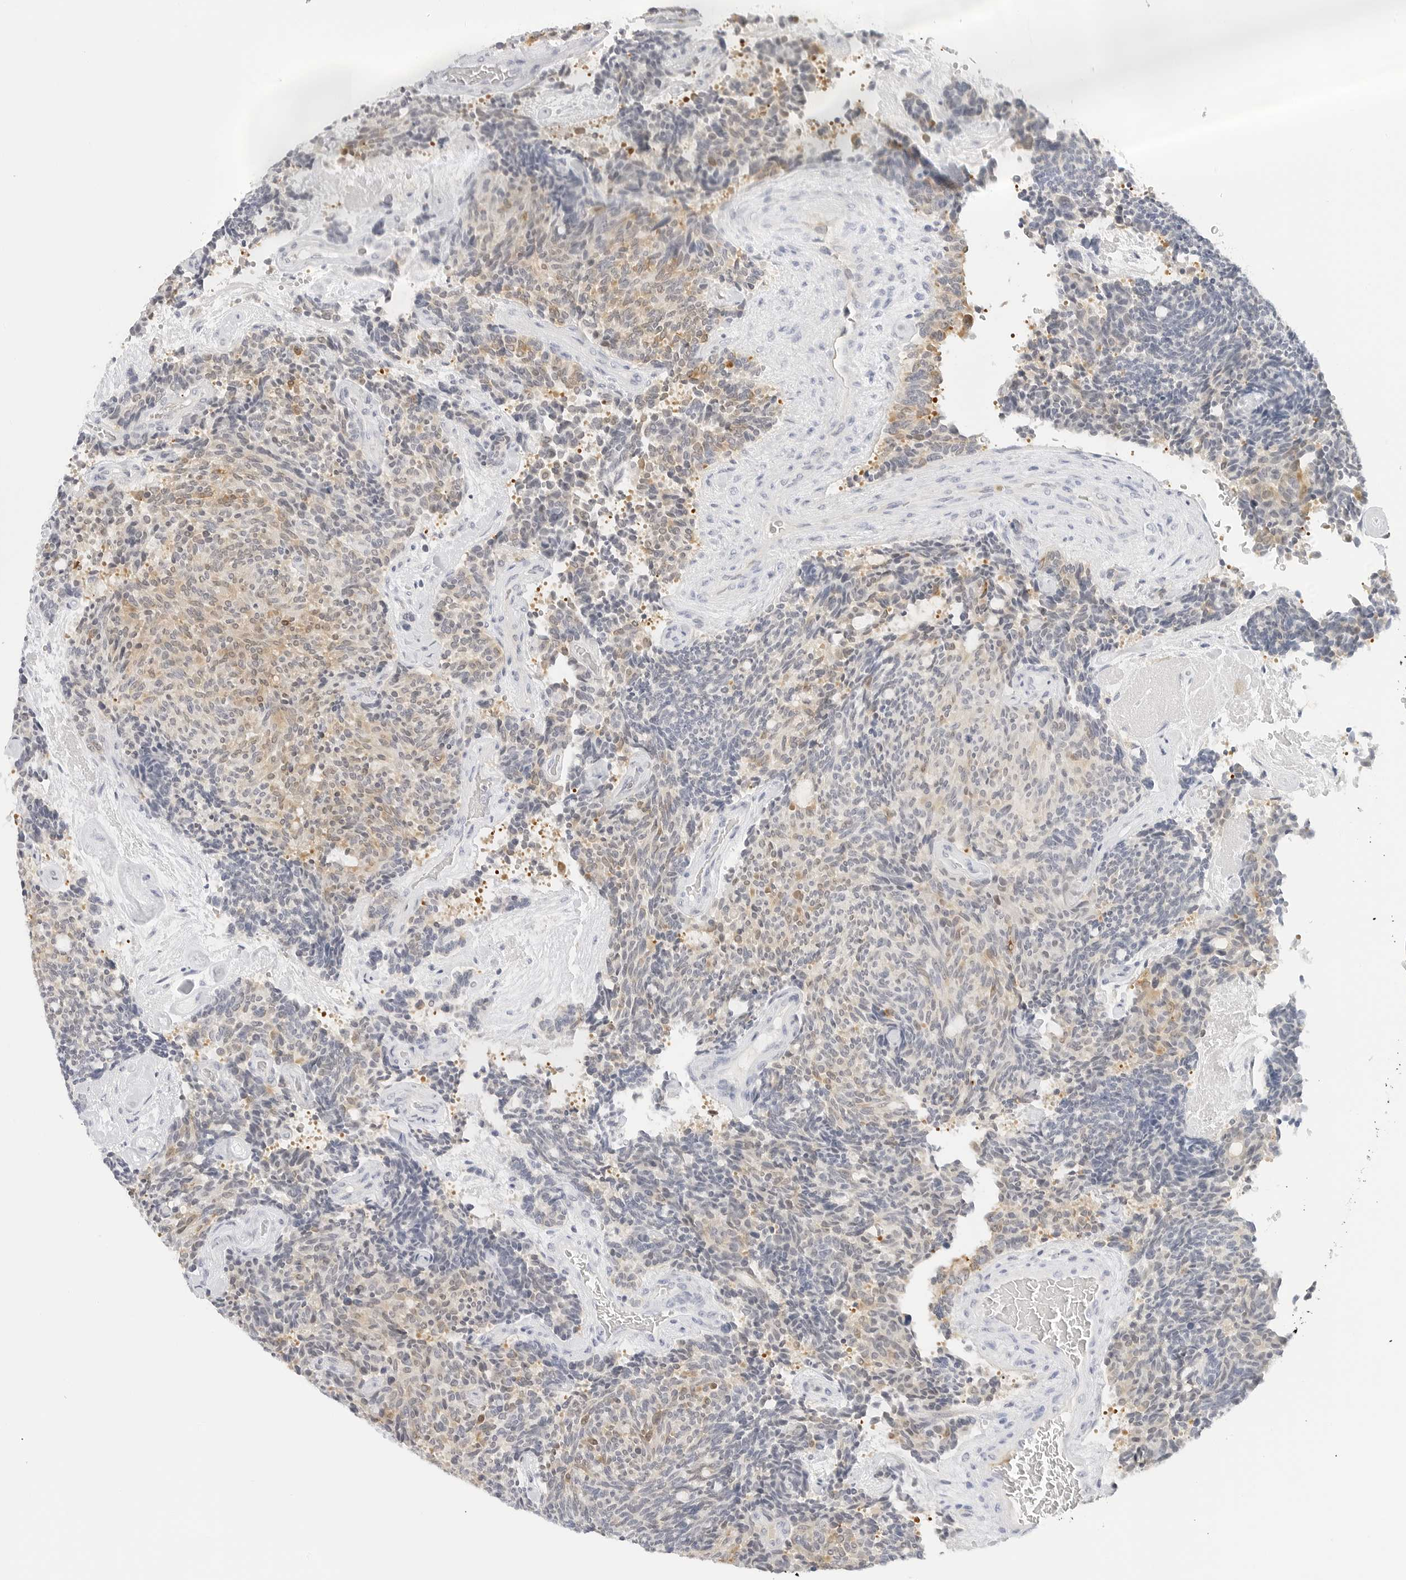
{"staining": {"intensity": "weak", "quantity": "25%-75%", "location": "cytoplasmic/membranous"}, "tissue": "carcinoid", "cell_type": "Tumor cells", "image_type": "cancer", "snomed": [{"axis": "morphology", "description": "Carcinoid, malignant, NOS"}, {"axis": "topography", "description": "Pancreas"}], "caption": "This histopathology image displays carcinoid stained with immunohistochemistry (IHC) to label a protein in brown. The cytoplasmic/membranous of tumor cells show weak positivity for the protein. Nuclei are counter-stained blue.", "gene": "SLC9A3R1", "patient": {"sex": "female", "age": 54}}